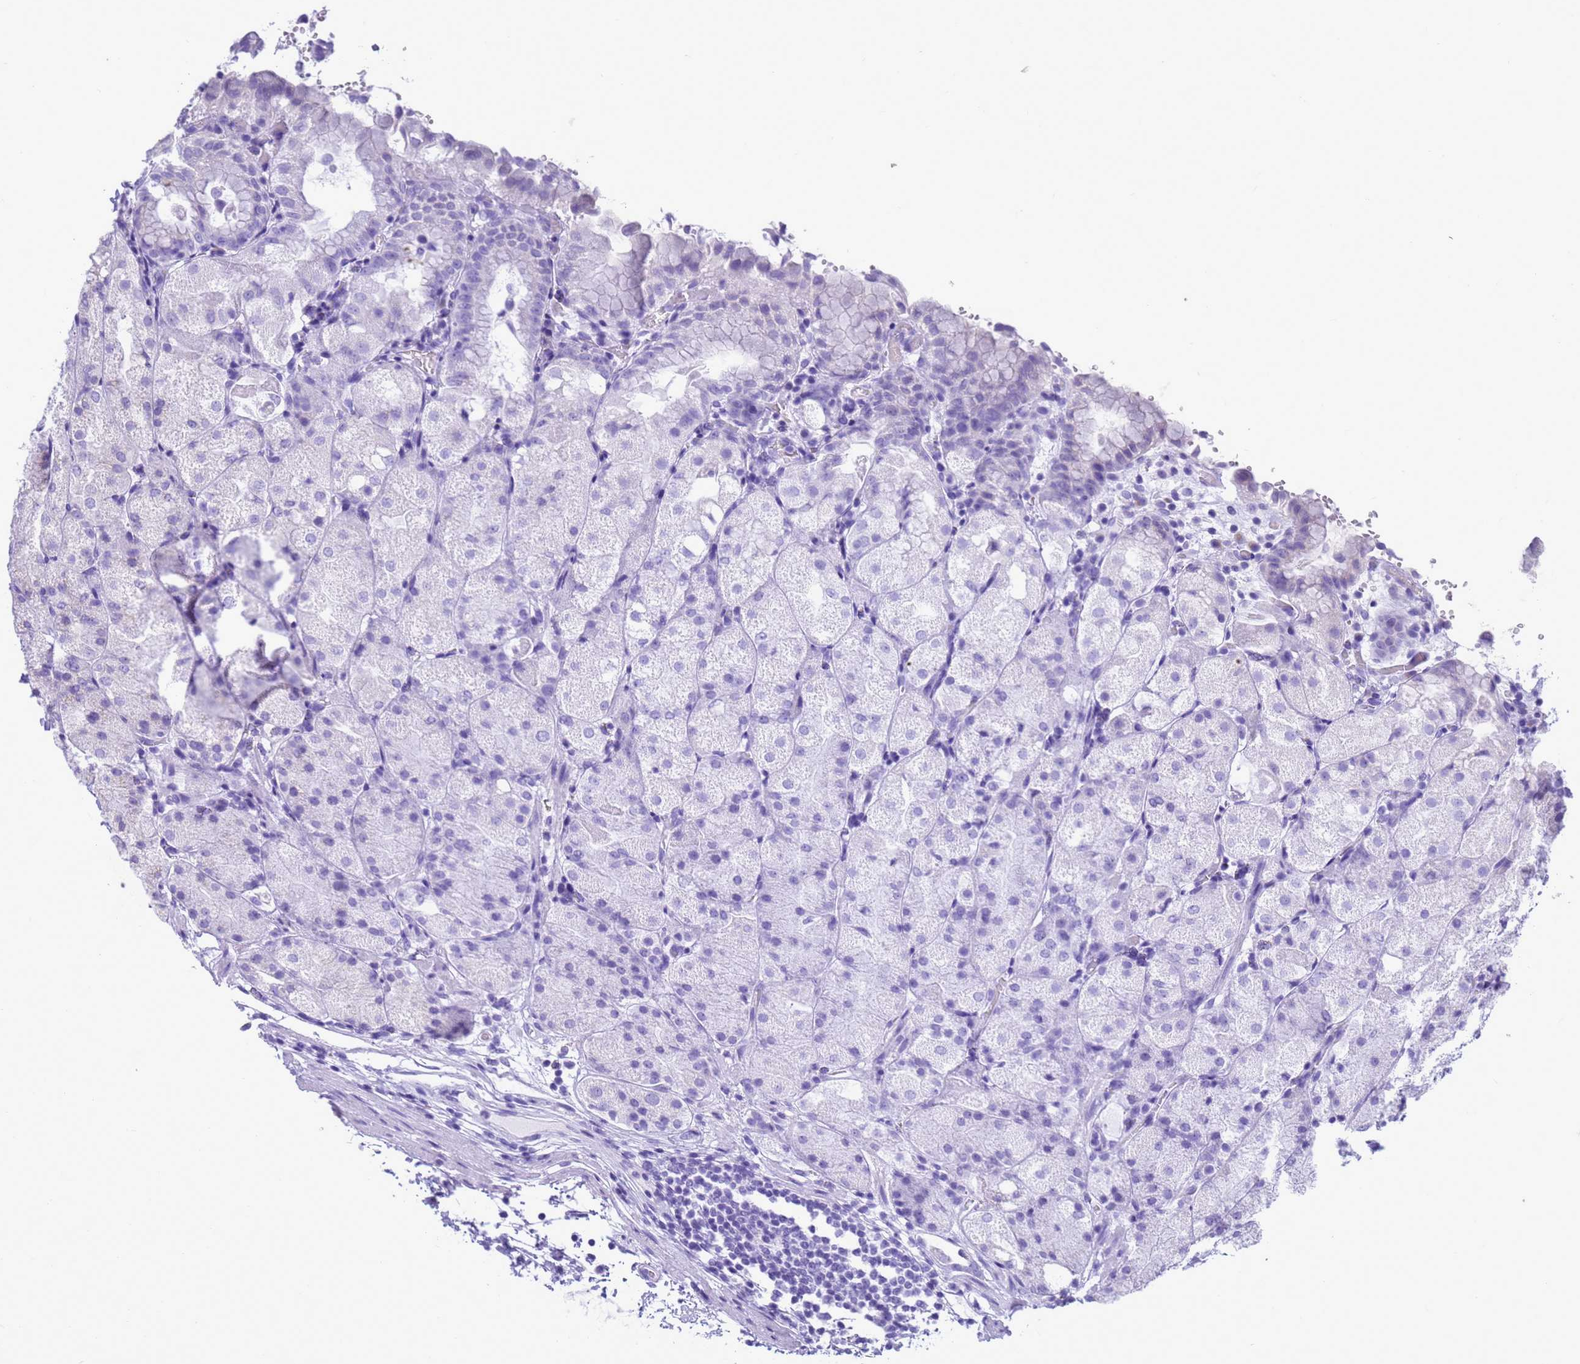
{"staining": {"intensity": "negative", "quantity": "none", "location": "none"}, "tissue": "stomach", "cell_type": "Glandular cells", "image_type": "normal", "snomed": [{"axis": "morphology", "description": "Normal tissue, NOS"}, {"axis": "topography", "description": "Stomach, upper"}, {"axis": "topography", "description": "Stomach, lower"}], "caption": "Immunohistochemistry histopathology image of unremarkable stomach stained for a protein (brown), which reveals no expression in glandular cells. (DAB (3,3'-diaminobenzidine) IHC with hematoxylin counter stain).", "gene": "STATH", "patient": {"sex": "male", "age": 62}}